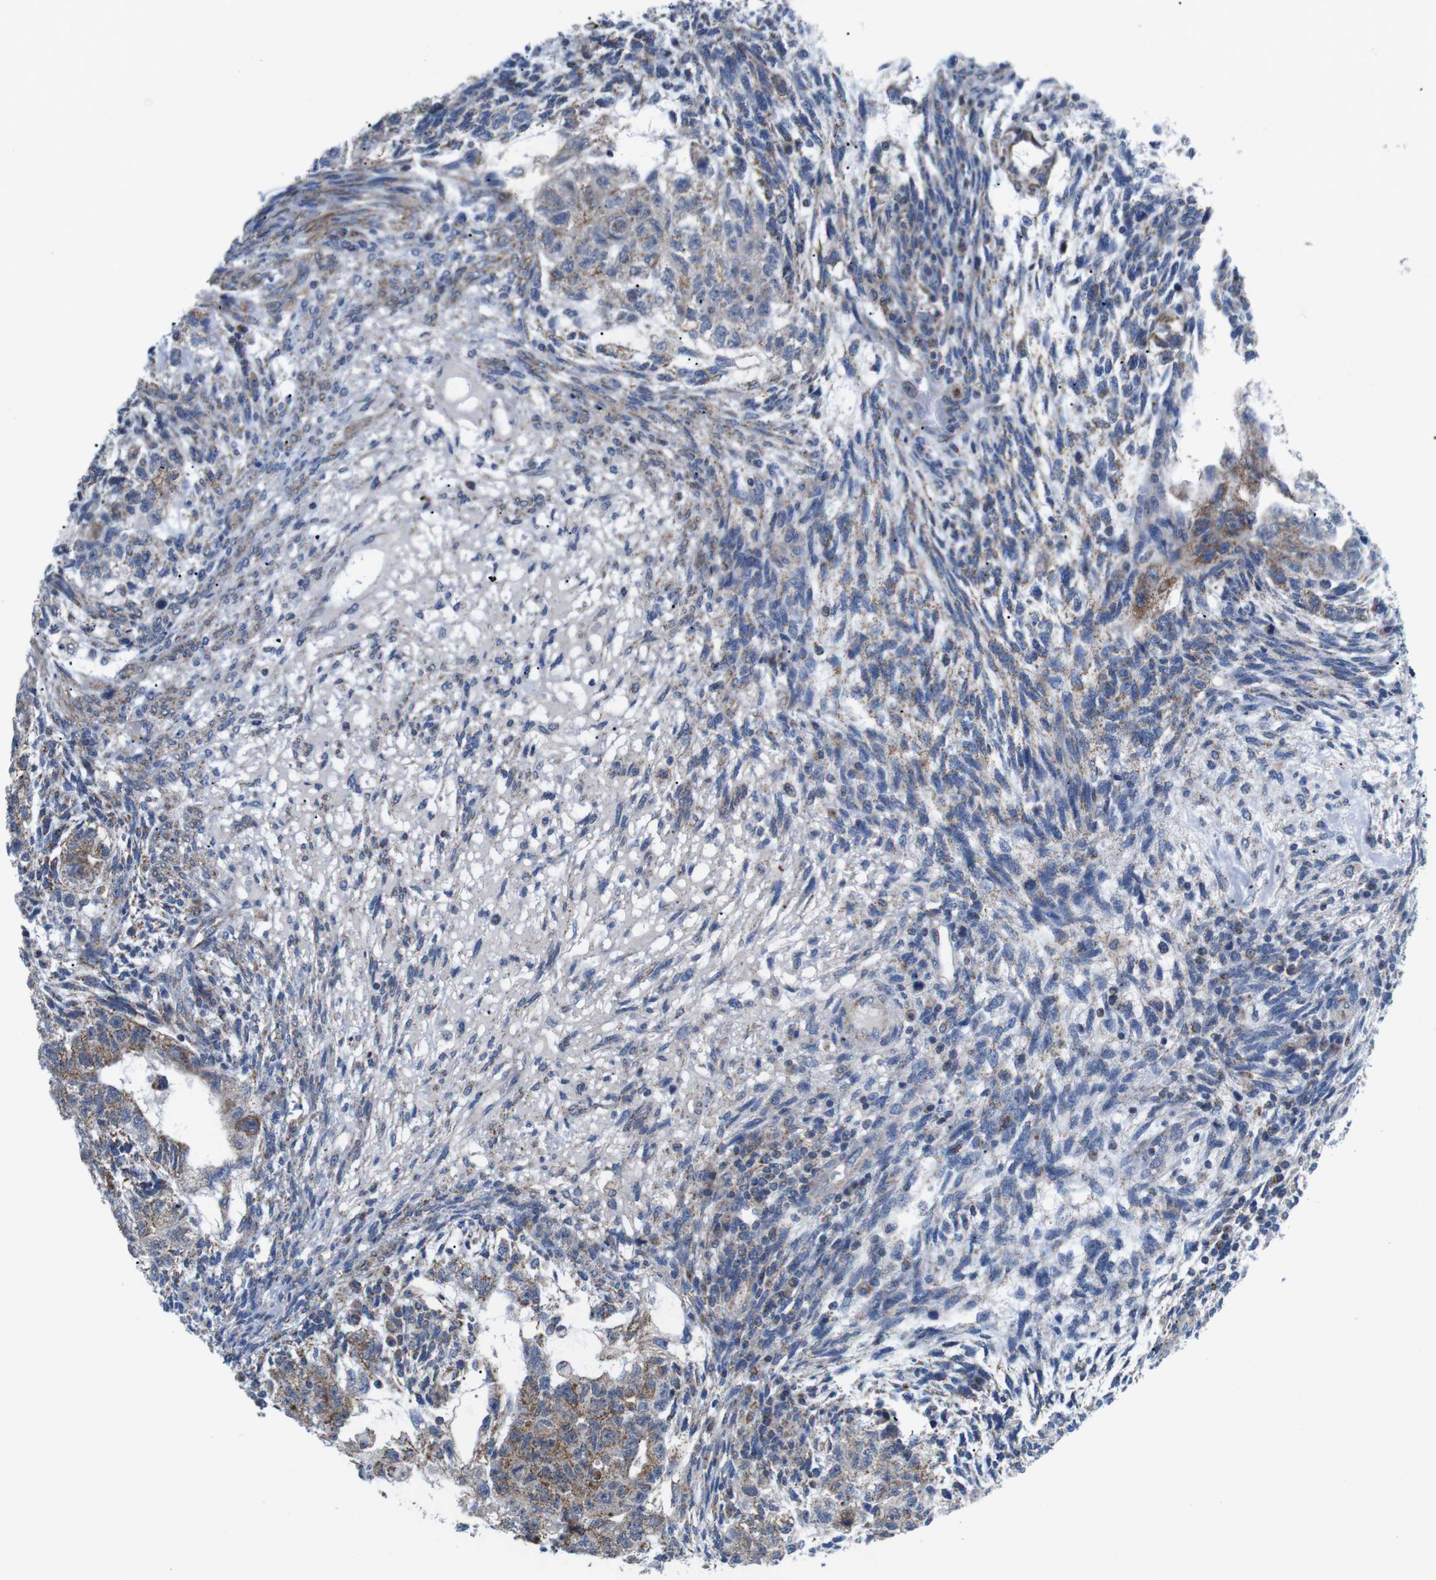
{"staining": {"intensity": "moderate", "quantity": ">75%", "location": "cytoplasmic/membranous"}, "tissue": "testis cancer", "cell_type": "Tumor cells", "image_type": "cancer", "snomed": [{"axis": "morphology", "description": "Normal tissue, NOS"}, {"axis": "morphology", "description": "Carcinoma, Embryonal, NOS"}, {"axis": "topography", "description": "Testis"}], "caption": "Protein expression analysis of human testis cancer reveals moderate cytoplasmic/membranous positivity in about >75% of tumor cells. (IHC, brightfield microscopy, high magnification).", "gene": "F2RL1", "patient": {"sex": "male", "age": 36}}